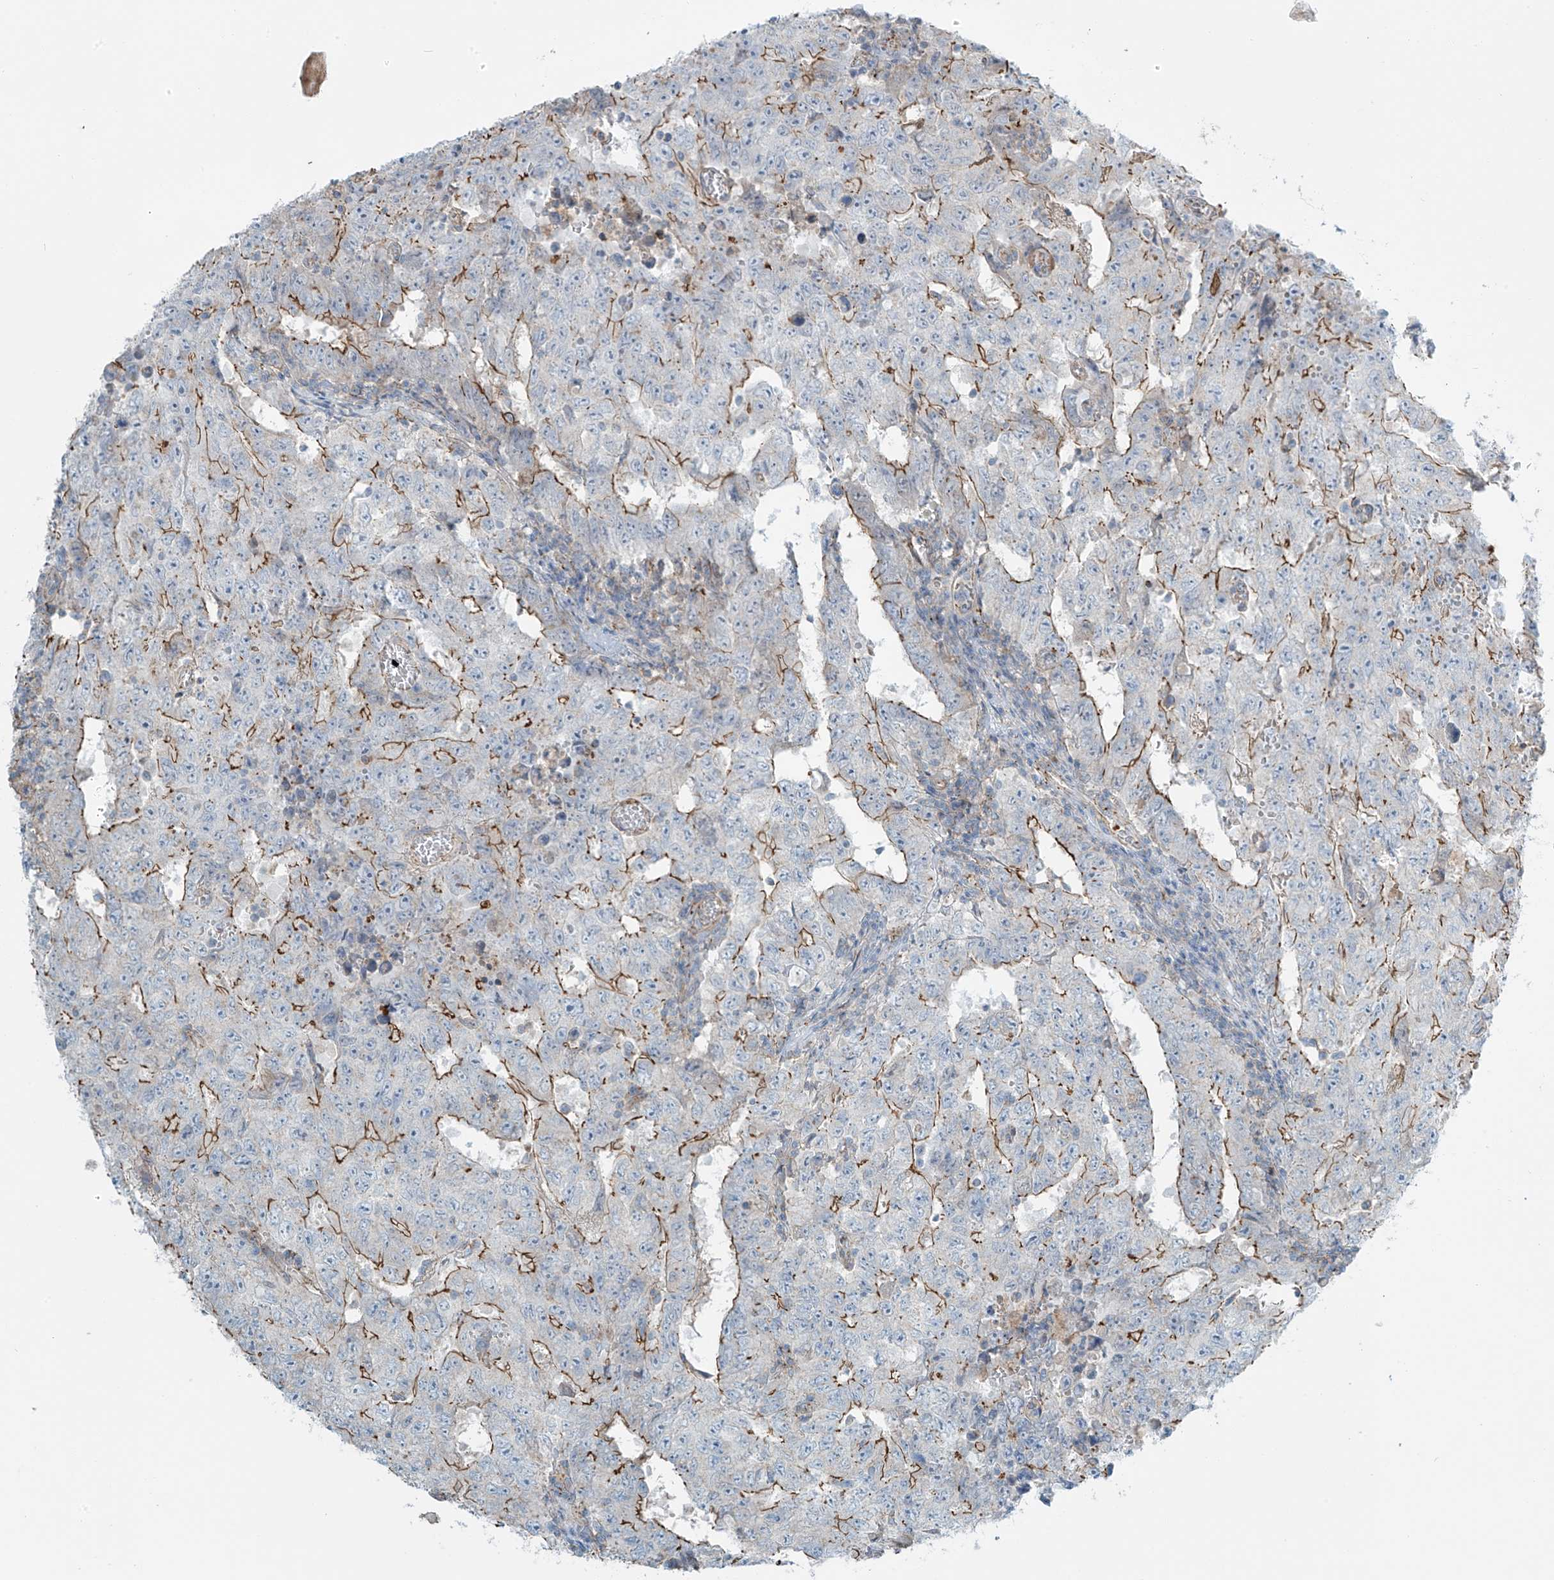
{"staining": {"intensity": "moderate", "quantity": ">75%", "location": "cytoplasmic/membranous"}, "tissue": "testis cancer", "cell_type": "Tumor cells", "image_type": "cancer", "snomed": [{"axis": "morphology", "description": "Carcinoma, Embryonal, NOS"}, {"axis": "topography", "description": "Testis"}], "caption": "Protein expression by immunohistochemistry (IHC) shows moderate cytoplasmic/membranous staining in about >75% of tumor cells in testis cancer (embryonal carcinoma).", "gene": "SLC9A2", "patient": {"sex": "male", "age": 26}}